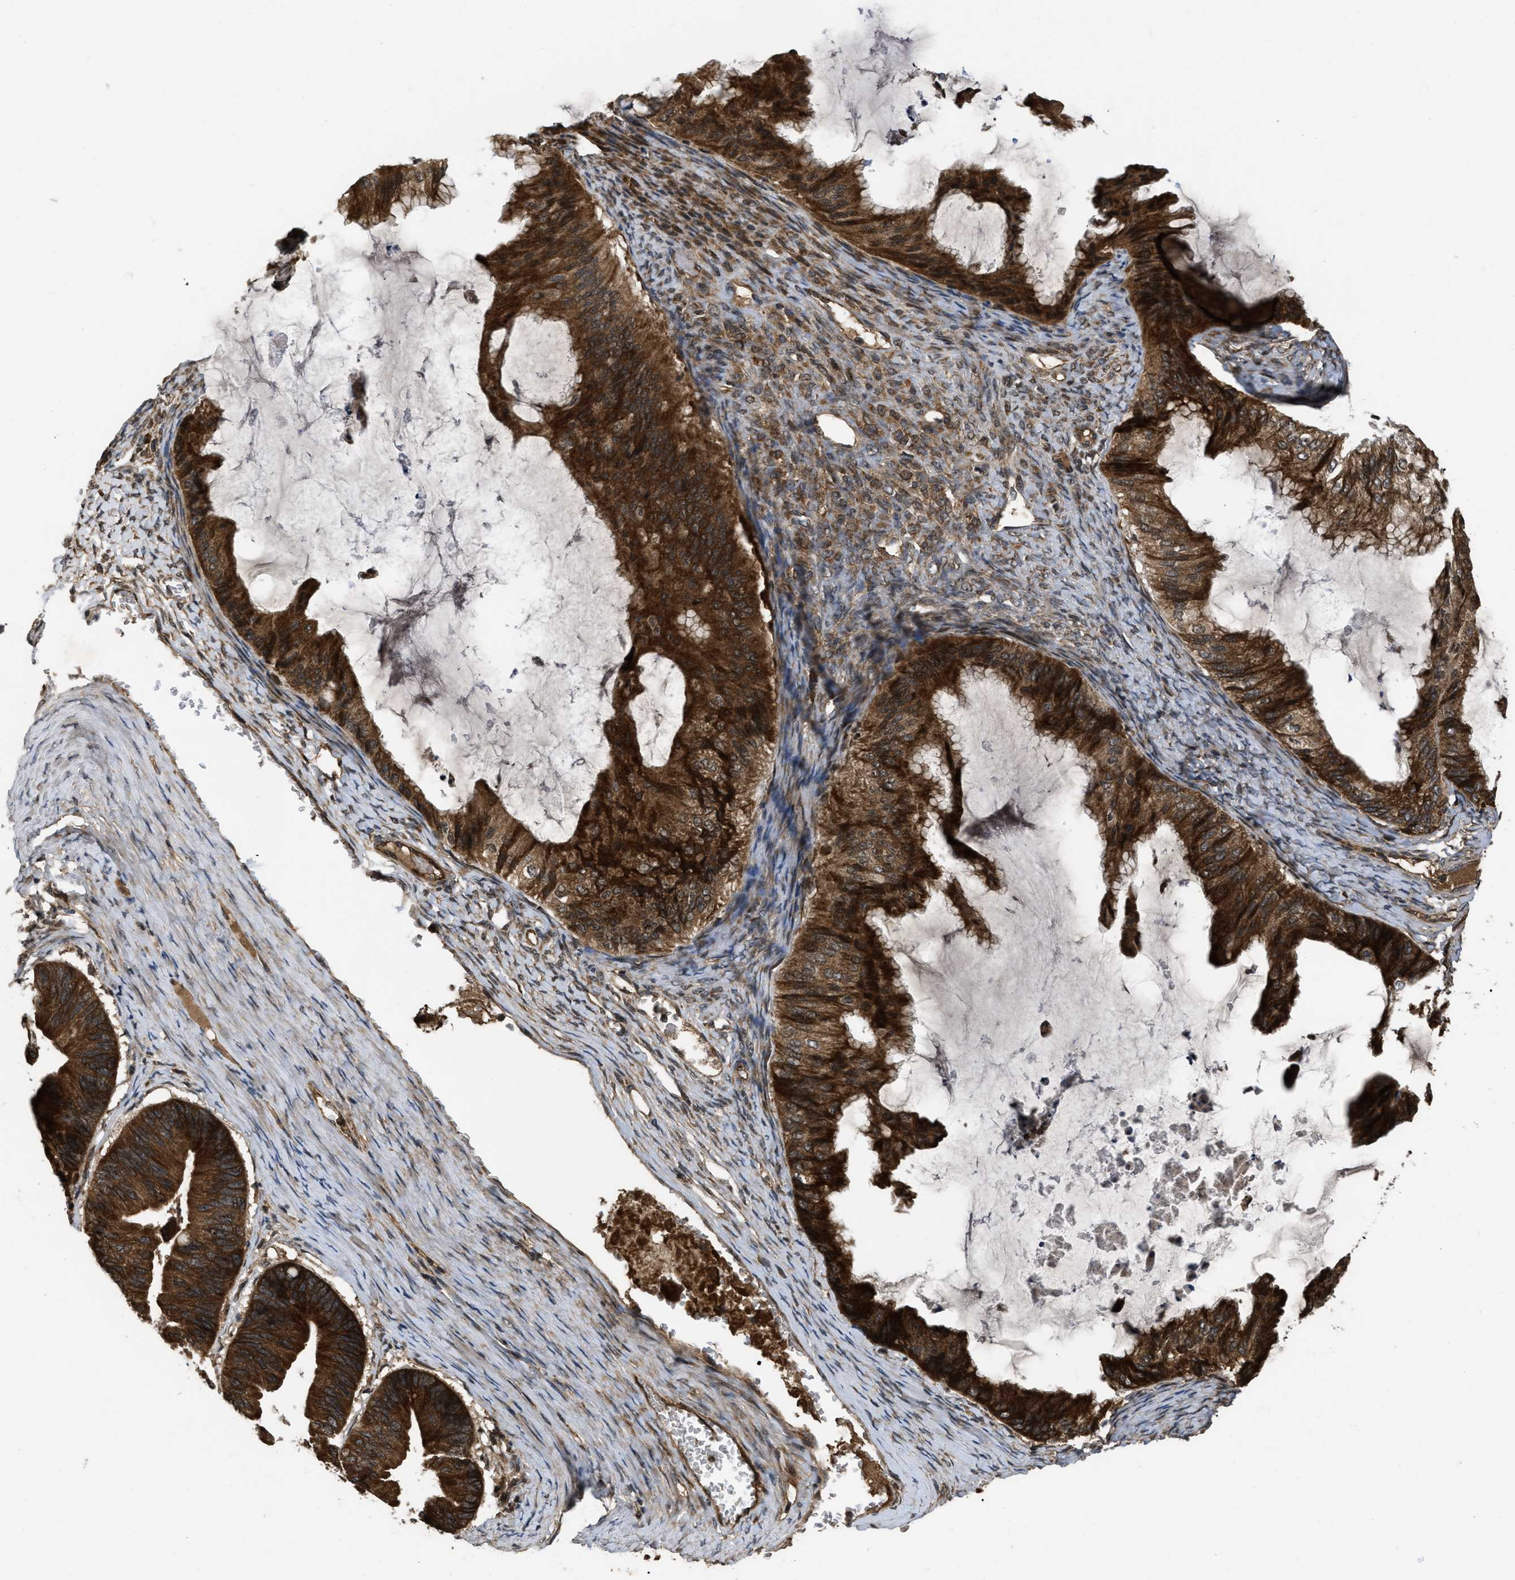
{"staining": {"intensity": "strong", "quantity": ">75%", "location": "cytoplasmic/membranous"}, "tissue": "ovarian cancer", "cell_type": "Tumor cells", "image_type": "cancer", "snomed": [{"axis": "morphology", "description": "Cystadenocarcinoma, mucinous, NOS"}, {"axis": "topography", "description": "Ovary"}], "caption": "Protein staining by immunohistochemistry demonstrates strong cytoplasmic/membranous positivity in about >75% of tumor cells in ovarian cancer (mucinous cystadenocarcinoma). (DAB (3,3'-diaminobenzidine) IHC with brightfield microscopy, high magnification).", "gene": "SPTLC1", "patient": {"sex": "female", "age": 61}}